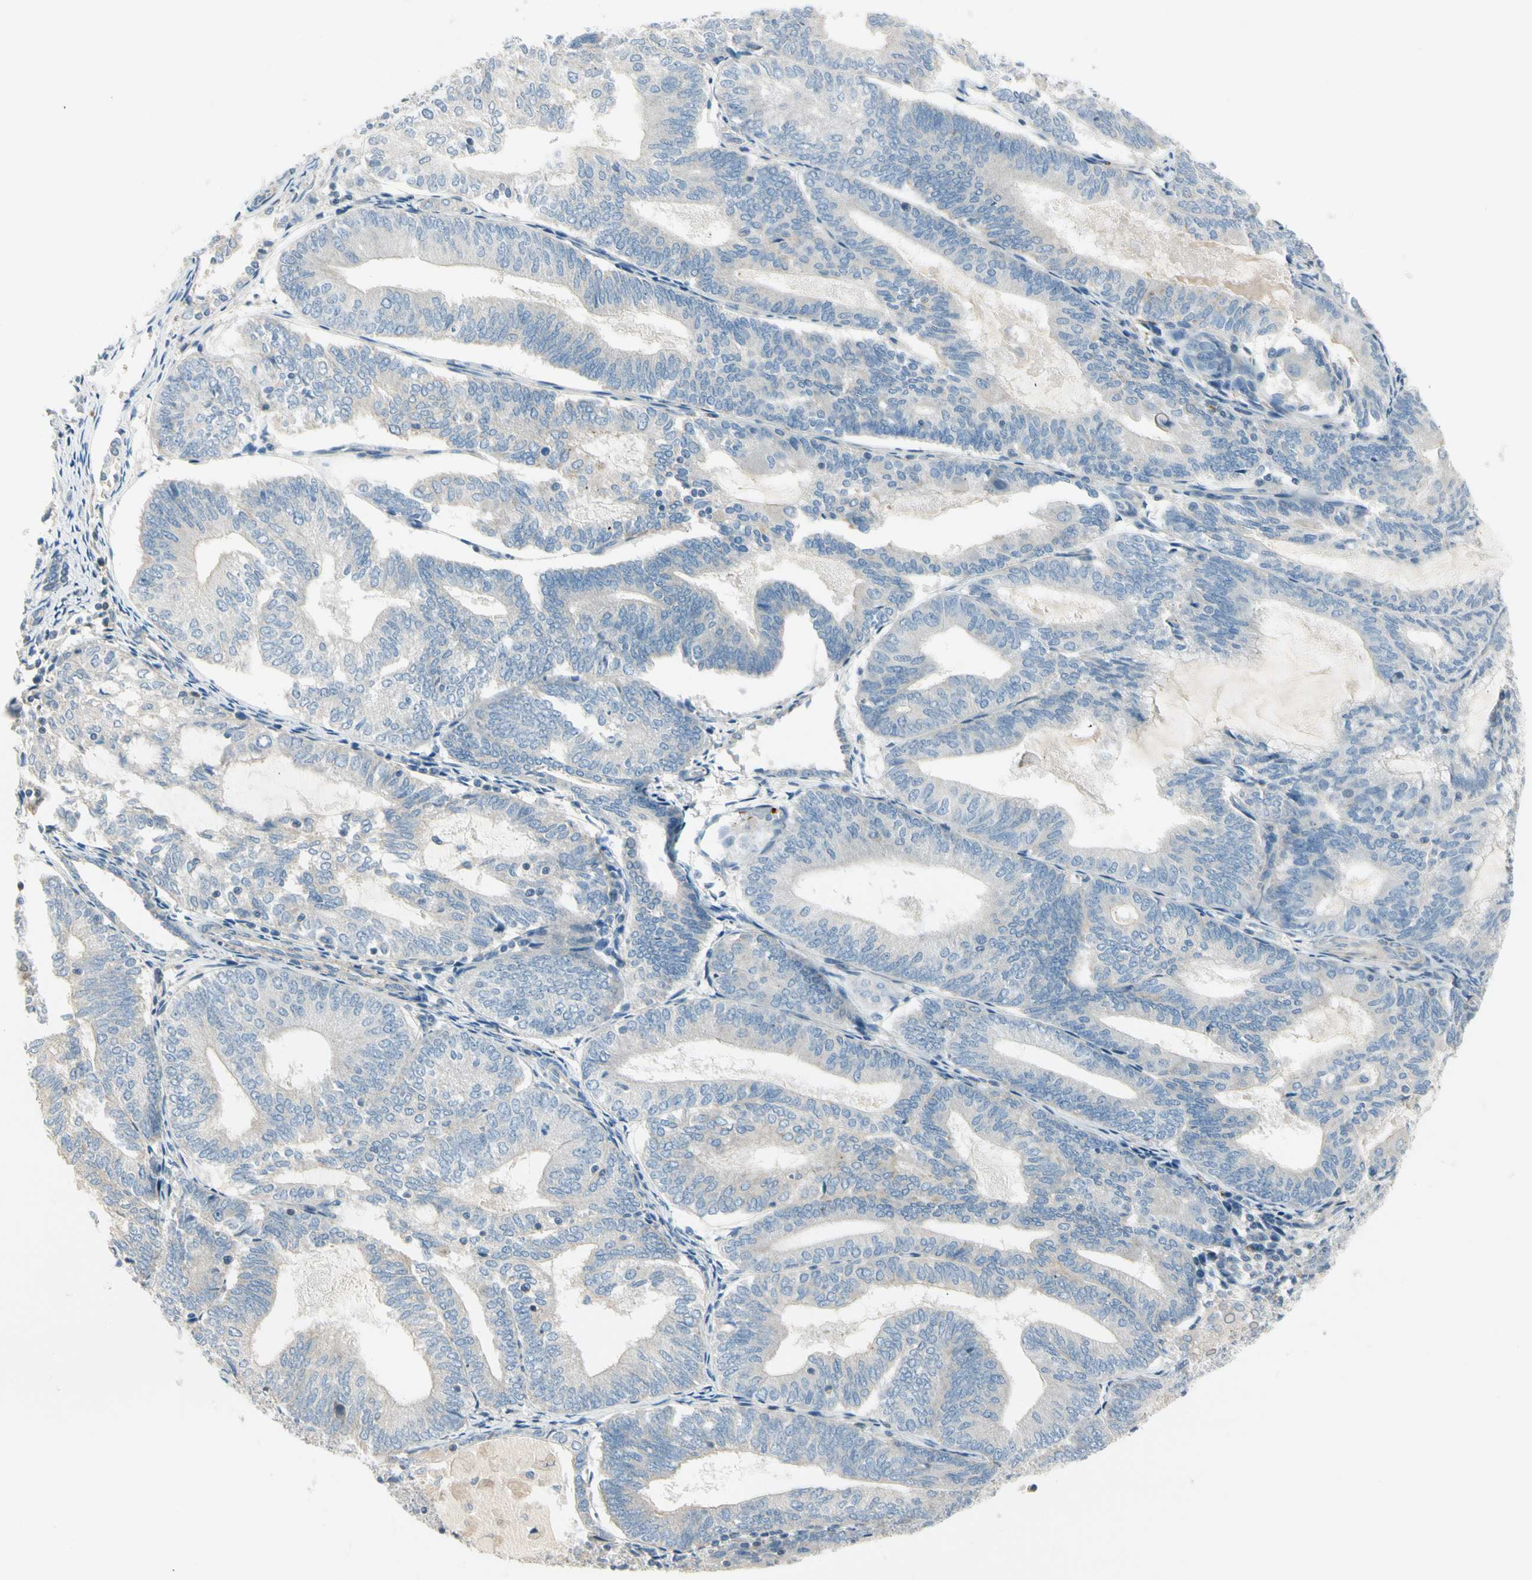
{"staining": {"intensity": "negative", "quantity": "none", "location": "none"}, "tissue": "endometrial cancer", "cell_type": "Tumor cells", "image_type": "cancer", "snomed": [{"axis": "morphology", "description": "Adenocarcinoma, NOS"}, {"axis": "topography", "description": "Endometrium"}], "caption": "Human endometrial cancer stained for a protein using immunohistochemistry (IHC) displays no expression in tumor cells.", "gene": "ADGRA3", "patient": {"sex": "female", "age": 81}}